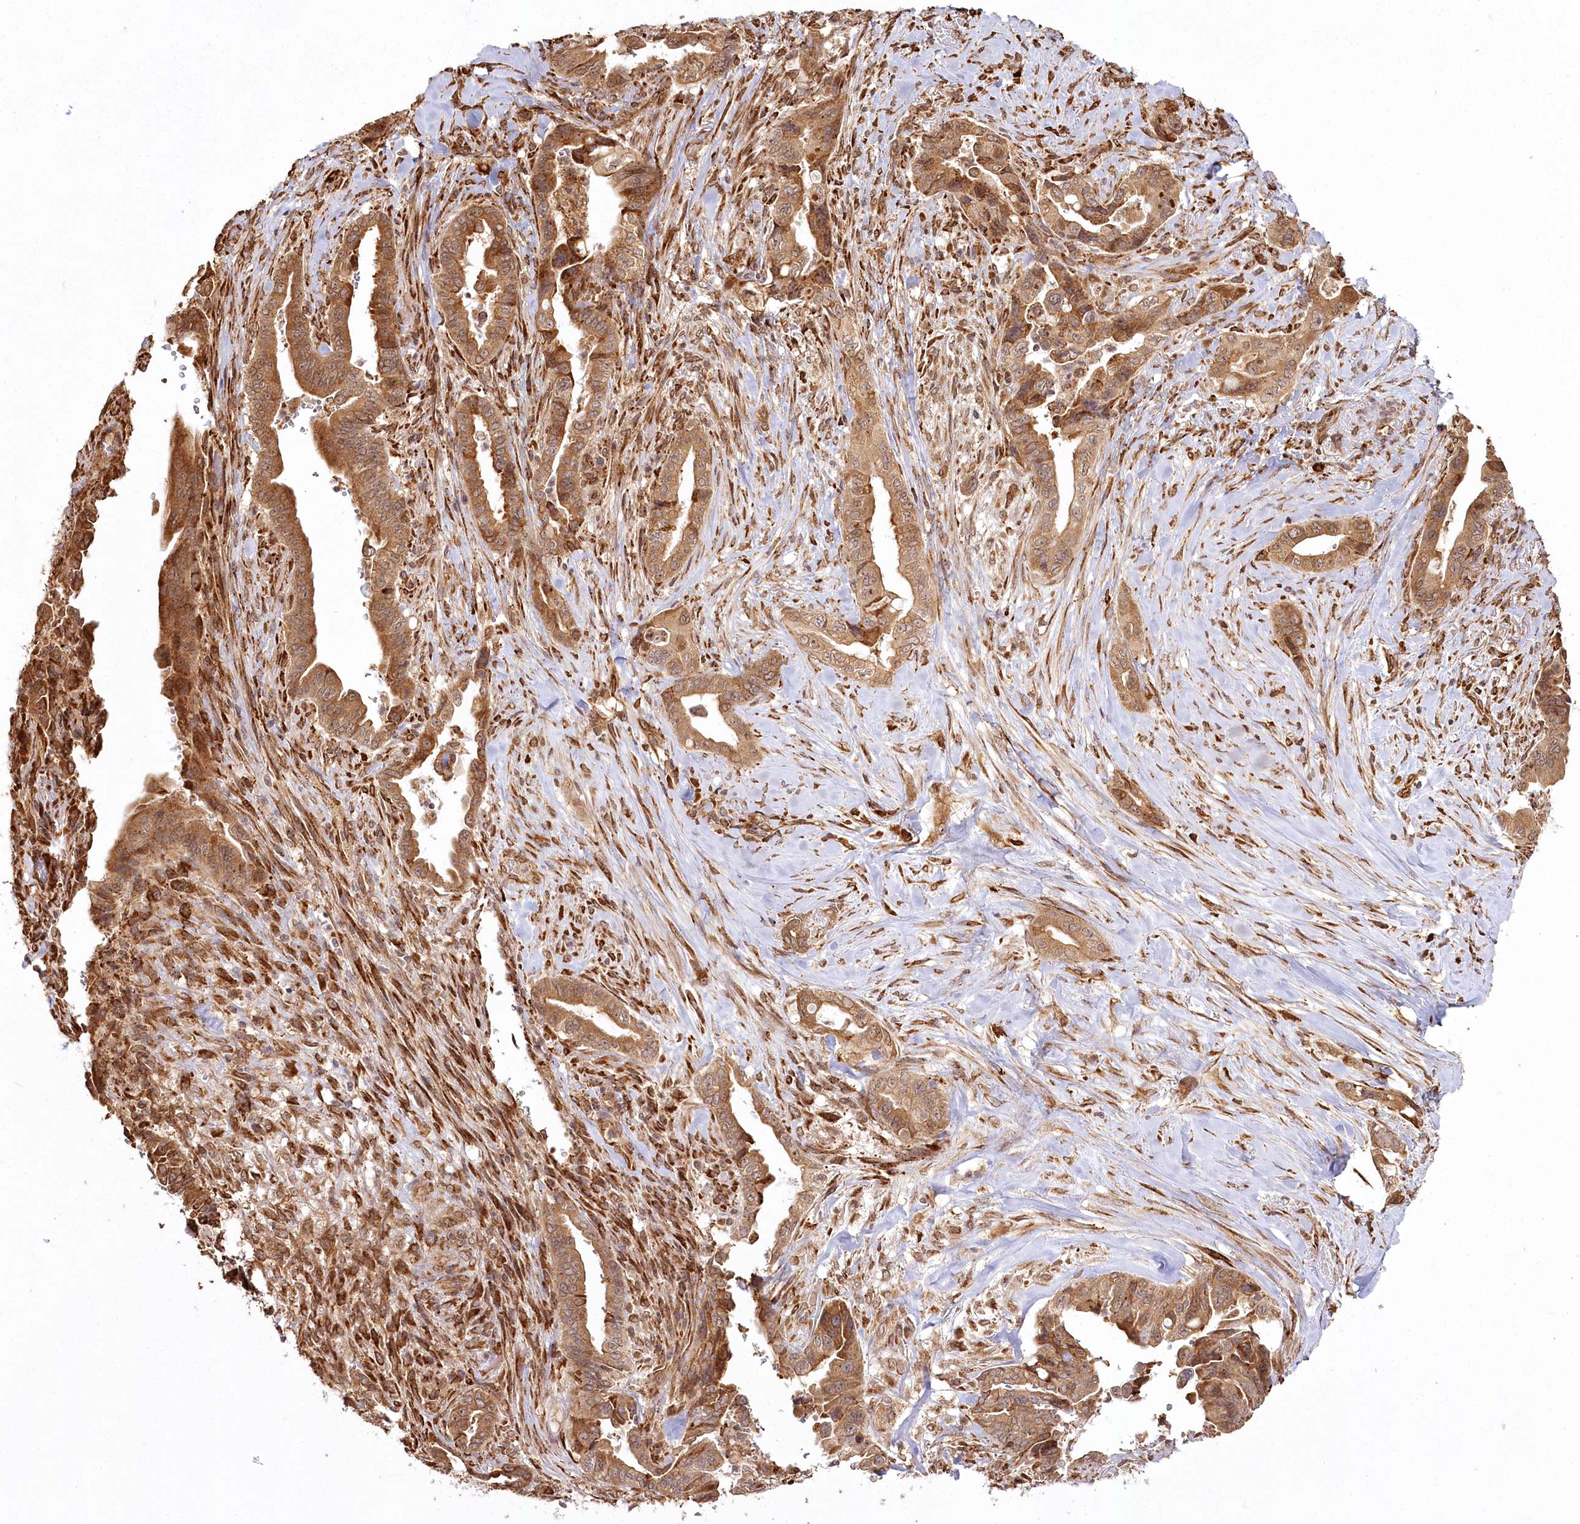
{"staining": {"intensity": "moderate", "quantity": ">75%", "location": "cytoplasmic/membranous"}, "tissue": "pancreatic cancer", "cell_type": "Tumor cells", "image_type": "cancer", "snomed": [{"axis": "morphology", "description": "Adenocarcinoma, NOS"}, {"axis": "topography", "description": "Pancreas"}], "caption": "IHC staining of pancreatic cancer, which reveals medium levels of moderate cytoplasmic/membranous expression in approximately >75% of tumor cells indicating moderate cytoplasmic/membranous protein positivity. The staining was performed using DAB (brown) for protein detection and nuclei were counterstained in hematoxylin (blue).", "gene": "FAM13A", "patient": {"sex": "male", "age": 70}}